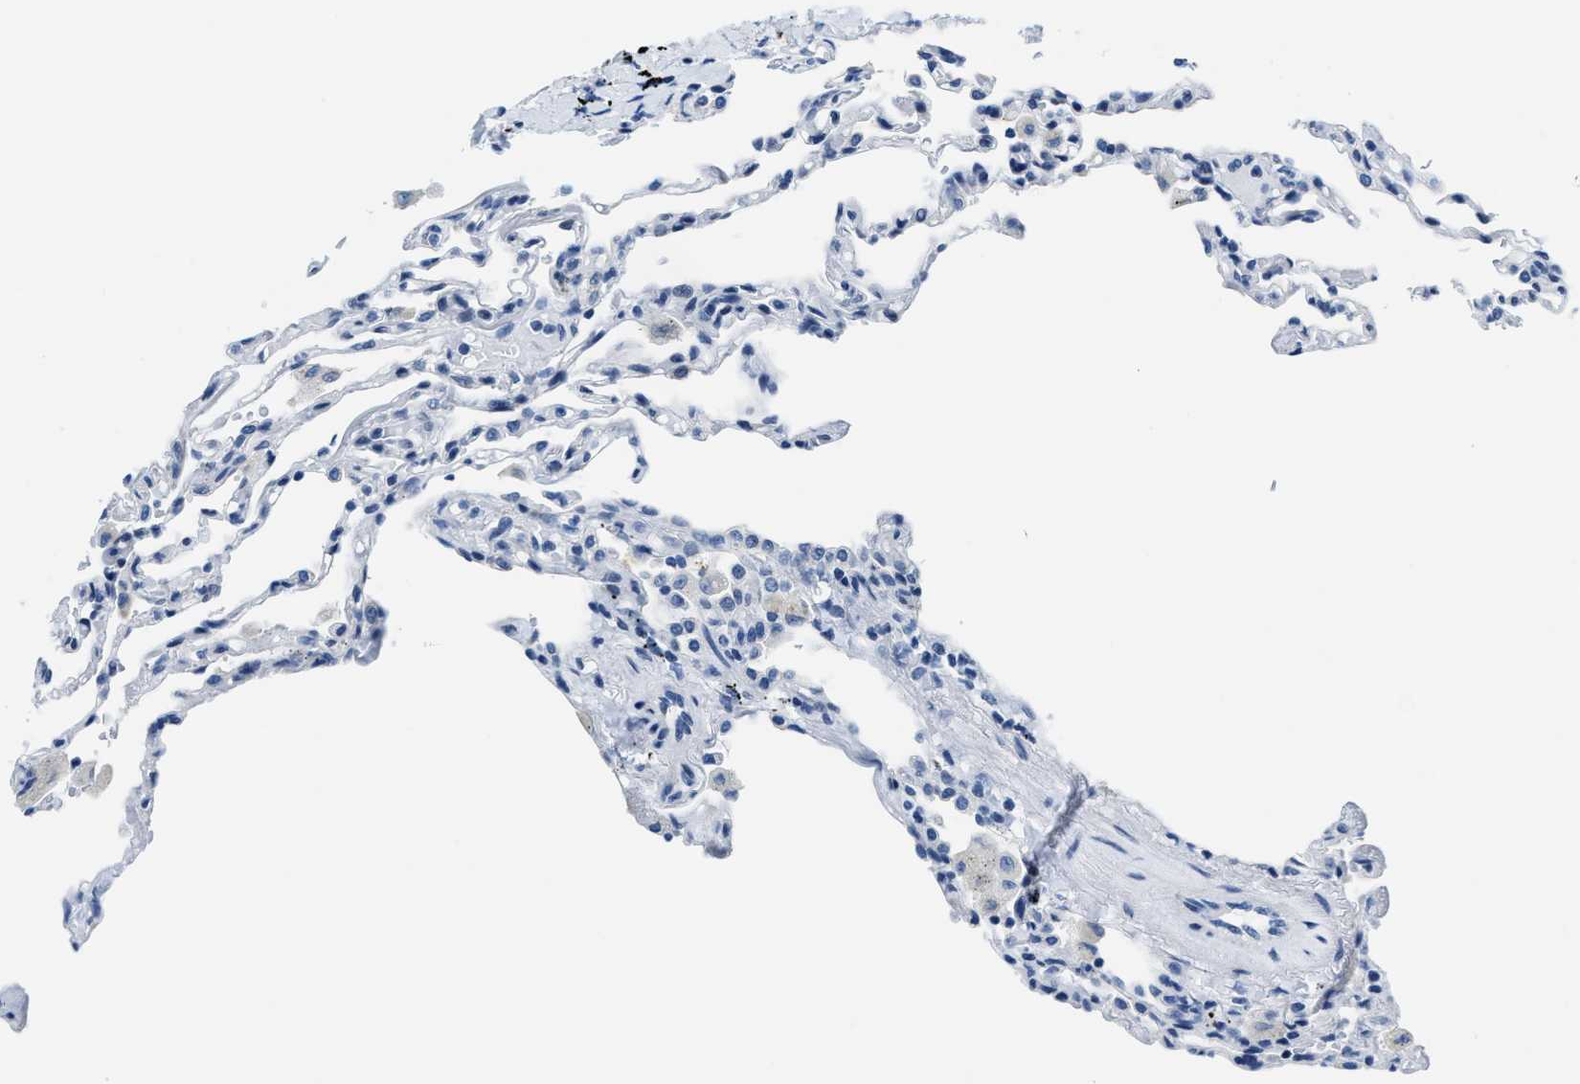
{"staining": {"intensity": "negative", "quantity": "none", "location": "none"}, "tissue": "lung", "cell_type": "Alveolar cells", "image_type": "normal", "snomed": [{"axis": "morphology", "description": "Normal tissue, NOS"}, {"axis": "topography", "description": "Lung"}], "caption": "Immunohistochemistry (IHC) micrograph of normal human lung stained for a protein (brown), which demonstrates no expression in alveolar cells.", "gene": "ASZ1", "patient": {"sex": "male", "age": 59}}